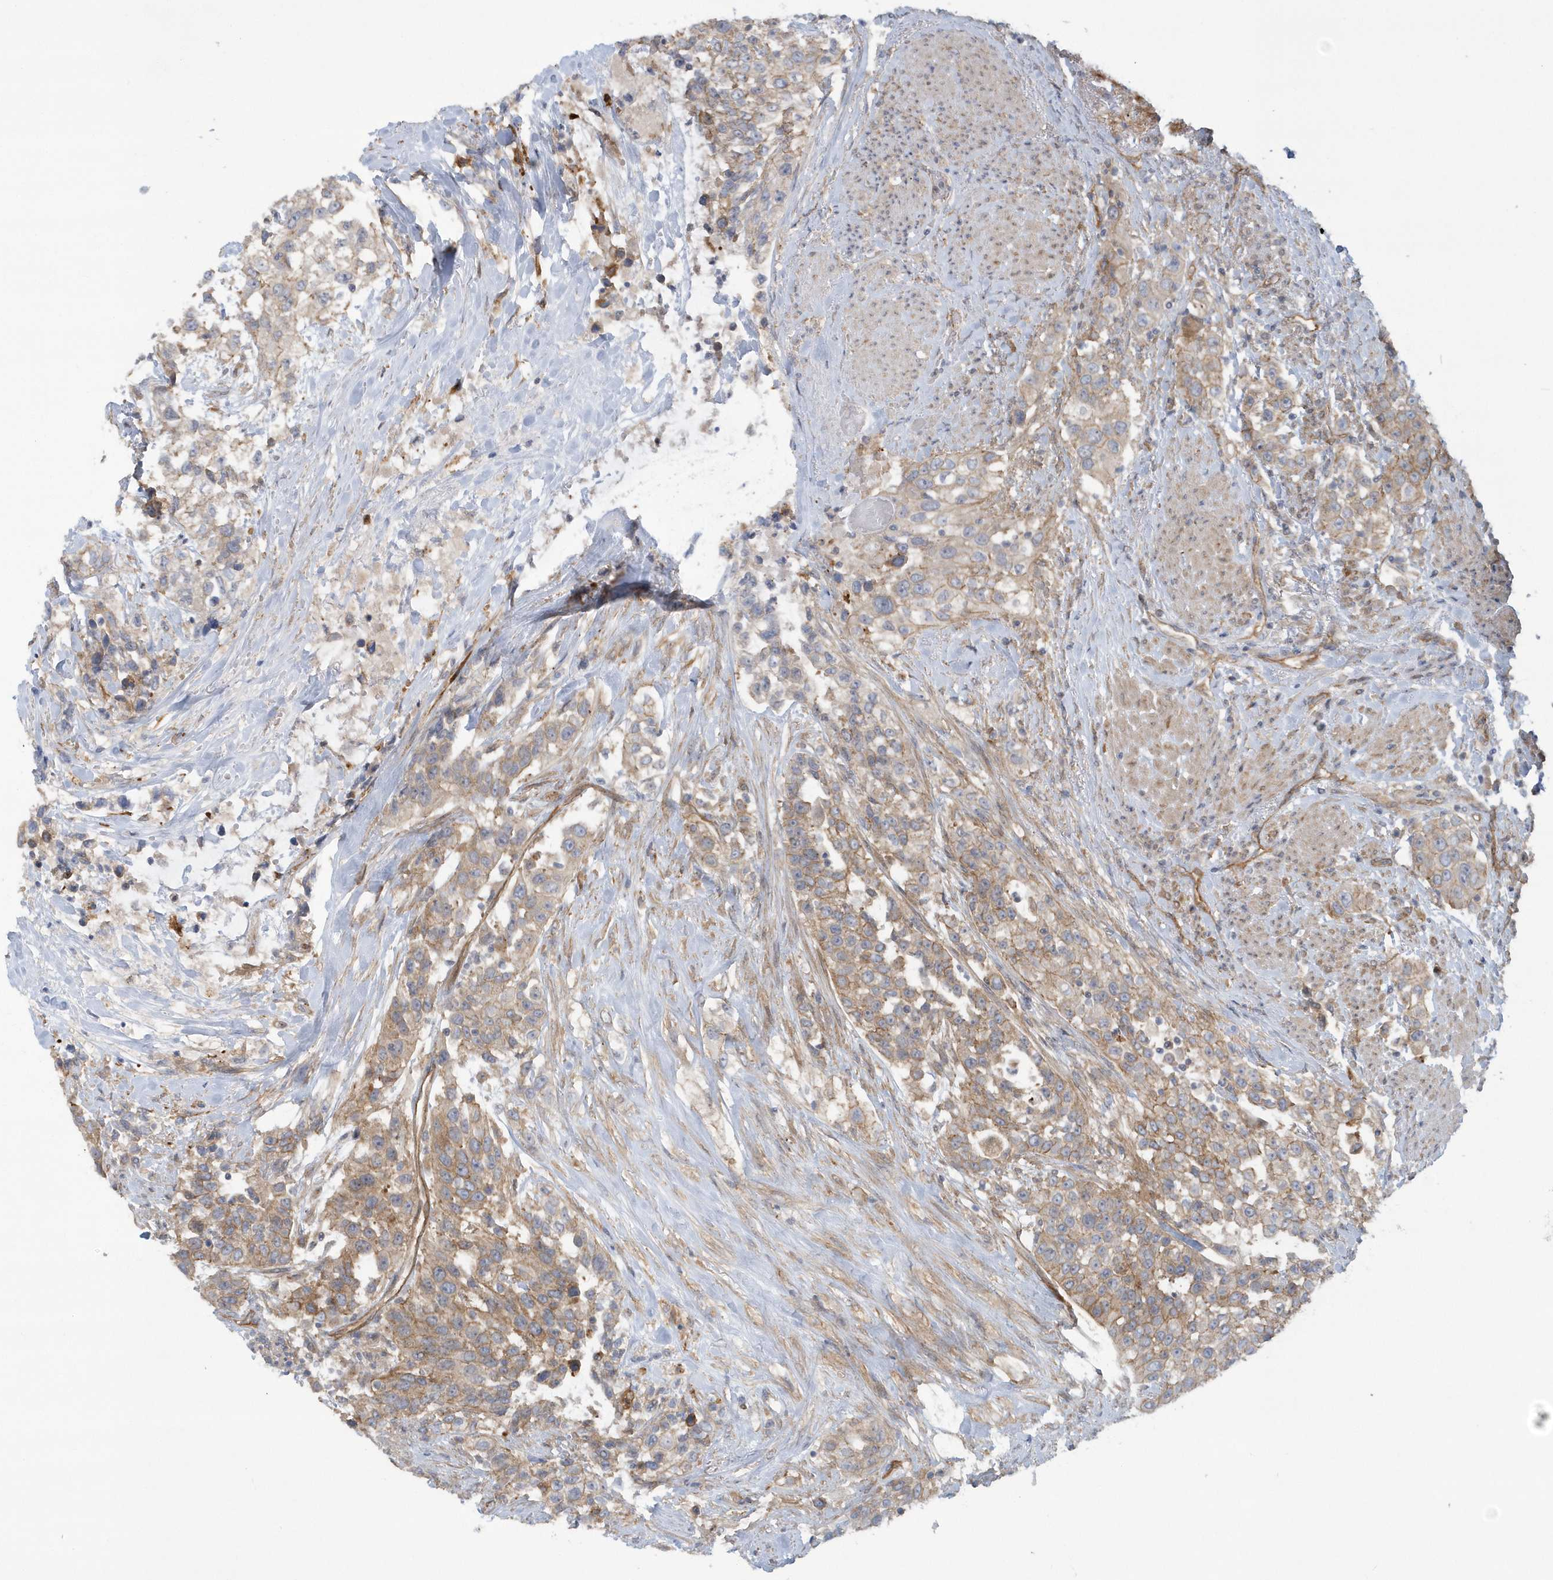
{"staining": {"intensity": "weak", "quantity": "25%-75%", "location": "cytoplasmic/membranous"}, "tissue": "urothelial cancer", "cell_type": "Tumor cells", "image_type": "cancer", "snomed": [{"axis": "morphology", "description": "Urothelial carcinoma, High grade"}, {"axis": "topography", "description": "Urinary bladder"}], "caption": "About 25%-75% of tumor cells in human urothelial carcinoma (high-grade) show weak cytoplasmic/membranous protein positivity as visualized by brown immunohistochemical staining.", "gene": "RAI14", "patient": {"sex": "female", "age": 80}}